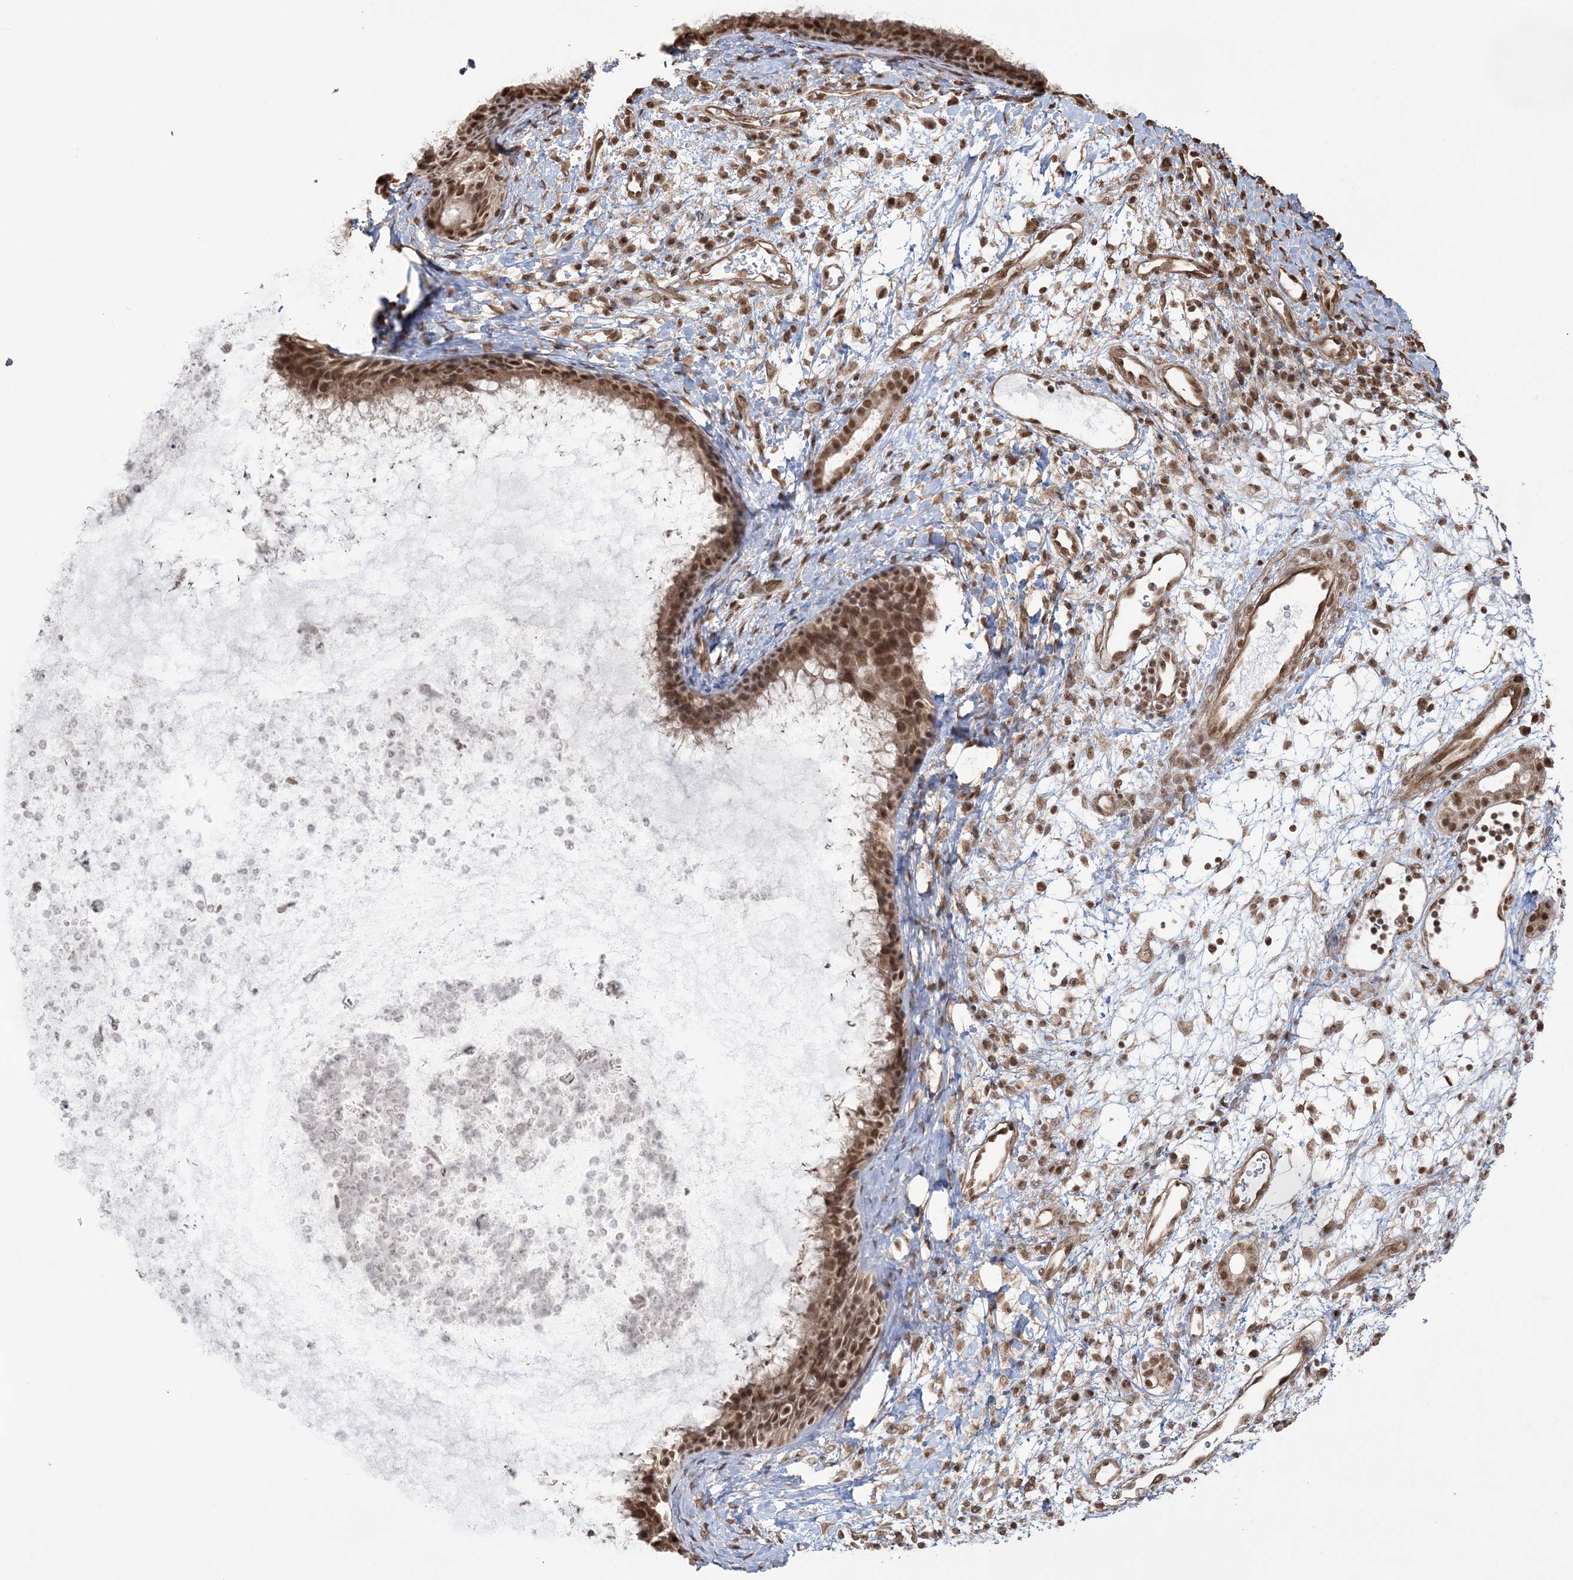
{"staining": {"intensity": "moderate", "quantity": ">75%", "location": "cytoplasmic/membranous,nuclear"}, "tissue": "nasopharynx", "cell_type": "Respiratory epithelial cells", "image_type": "normal", "snomed": [{"axis": "morphology", "description": "Normal tissue, NOS"}, {"axis": "topography", "description": "Nasopharynx"}], "caption": "Nasopharynx stained for a protein (brown) shows moderate cytoplasmic/membranous,nuclear positive staining in approximately >75% of respiratory epithelial cells.", "gene": "ZNF839", "patient": {"sex": "male", "age": 22}}